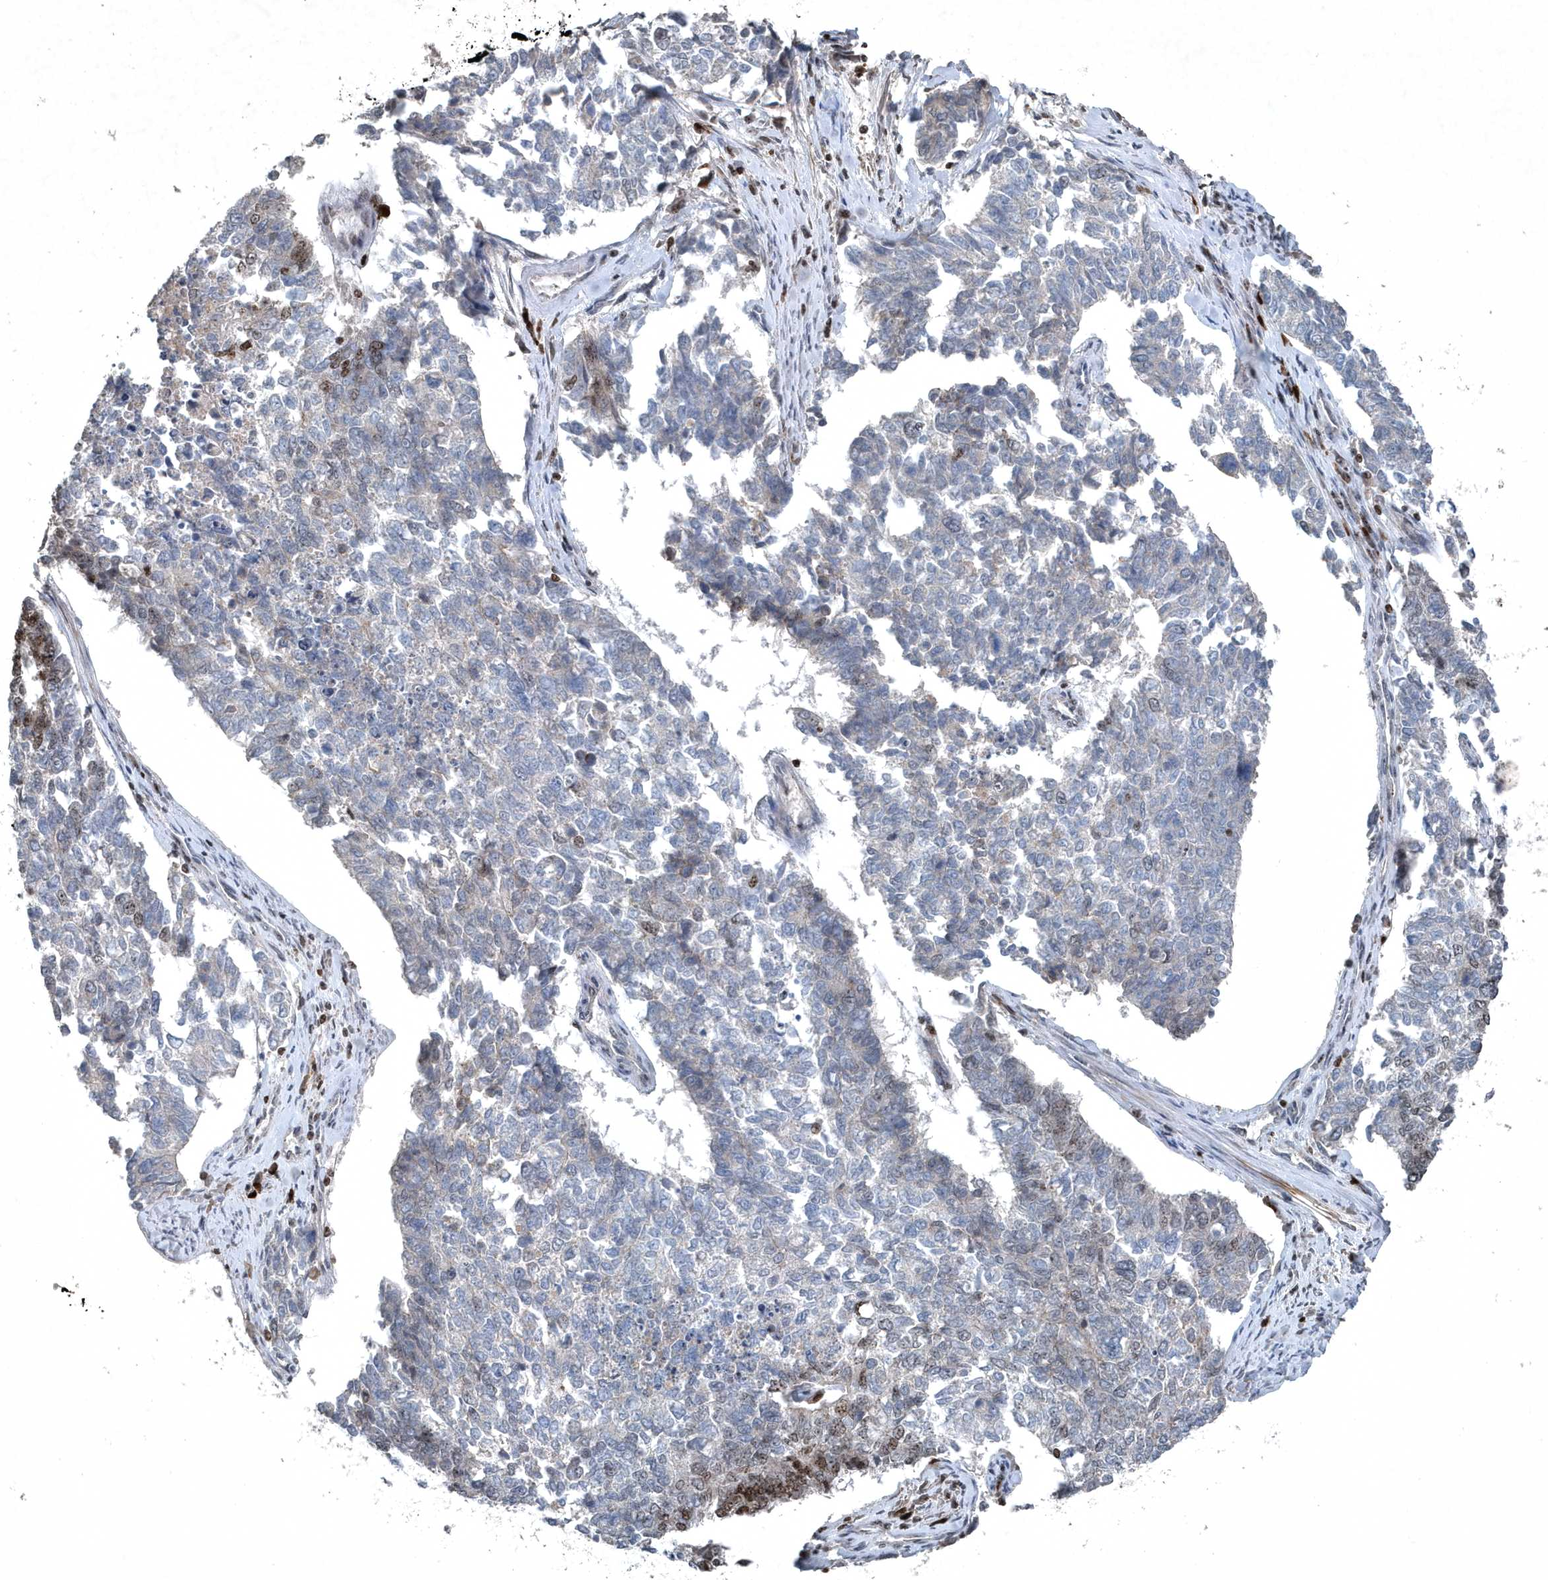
{"staining": {"intensity": "moderate", "quantity": "<25%", "location": "nuclear"}, "tissue": "cervical cancer", "cell_type": "Tumor cells", "image_type": "cancer", "snomed": [{"axis": "morphology", "description": "Squamous cell carcinoma, NOS"}, {"axis": "topography", "description": "Cervix"}], "caption": "Immunohistochemistry staining of cervical cancer, which demonstrates low levels of moderate nuclear expression in approximately <25% of tumor cells indicating moderate nuclear protein expression. The staining was performed using DAB (3,3'-diaminobenzidine) (brown) for protein detection and nuclei were counterstained in hematoxylin (blue).", "gene": "QTRT2", "patient": {"sex": "female", "age": 63}}